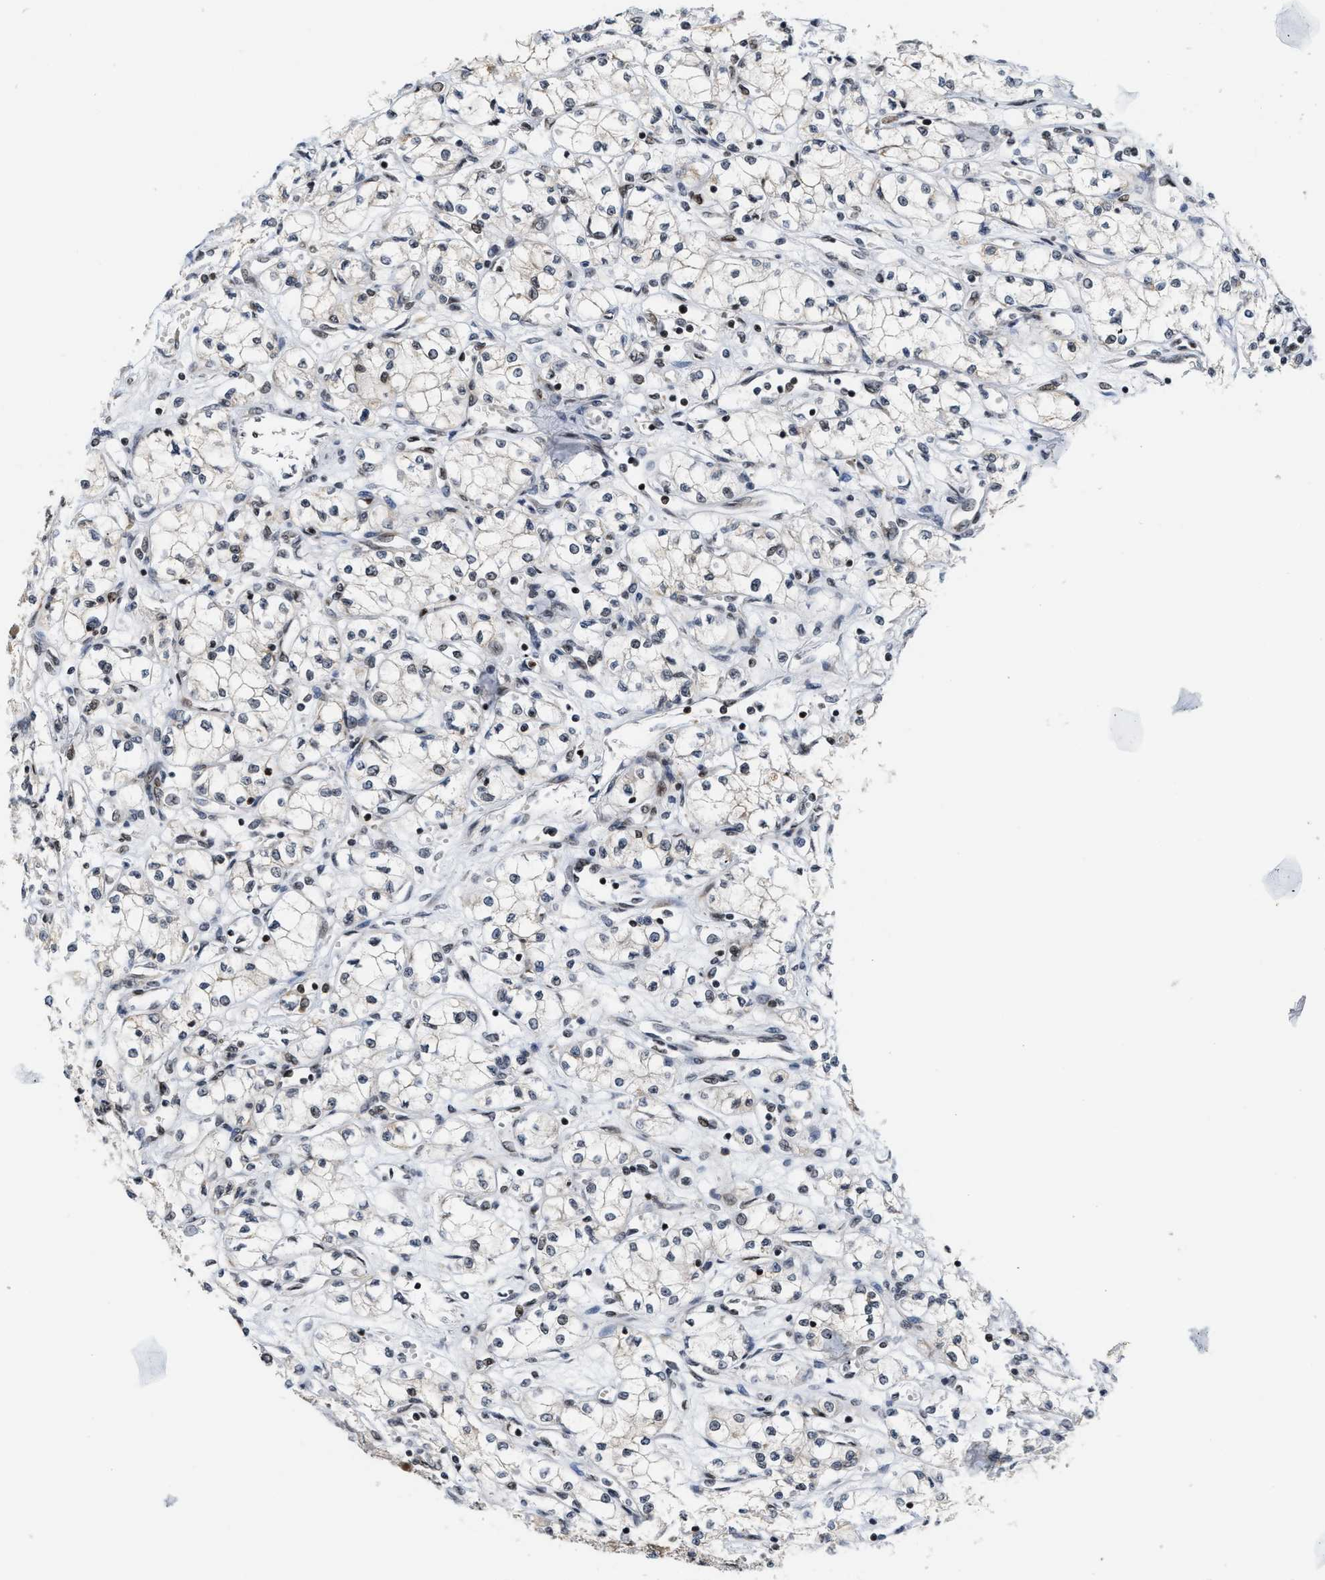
{"staining": {"intensity": "negative", "quantity": "none", "location": "none"}, "tissue": "renal cancer", "cell_type": "Tumor cells", "image_type": "cancer", "snomed": [{"axis": "morphology", "description": "Normal tissue, NOS"}, {"axis": "morphology", "description": "Adenocarcinoma, NOS"}, {"axis": "topography", "description": "Kidney"}], "caption": "The histopathology image shows no significant positivity in tumor cells of renal adenocarcinoma.", "gene": "ANKRD6", "patient": {"sex": "male", "age": 59}}